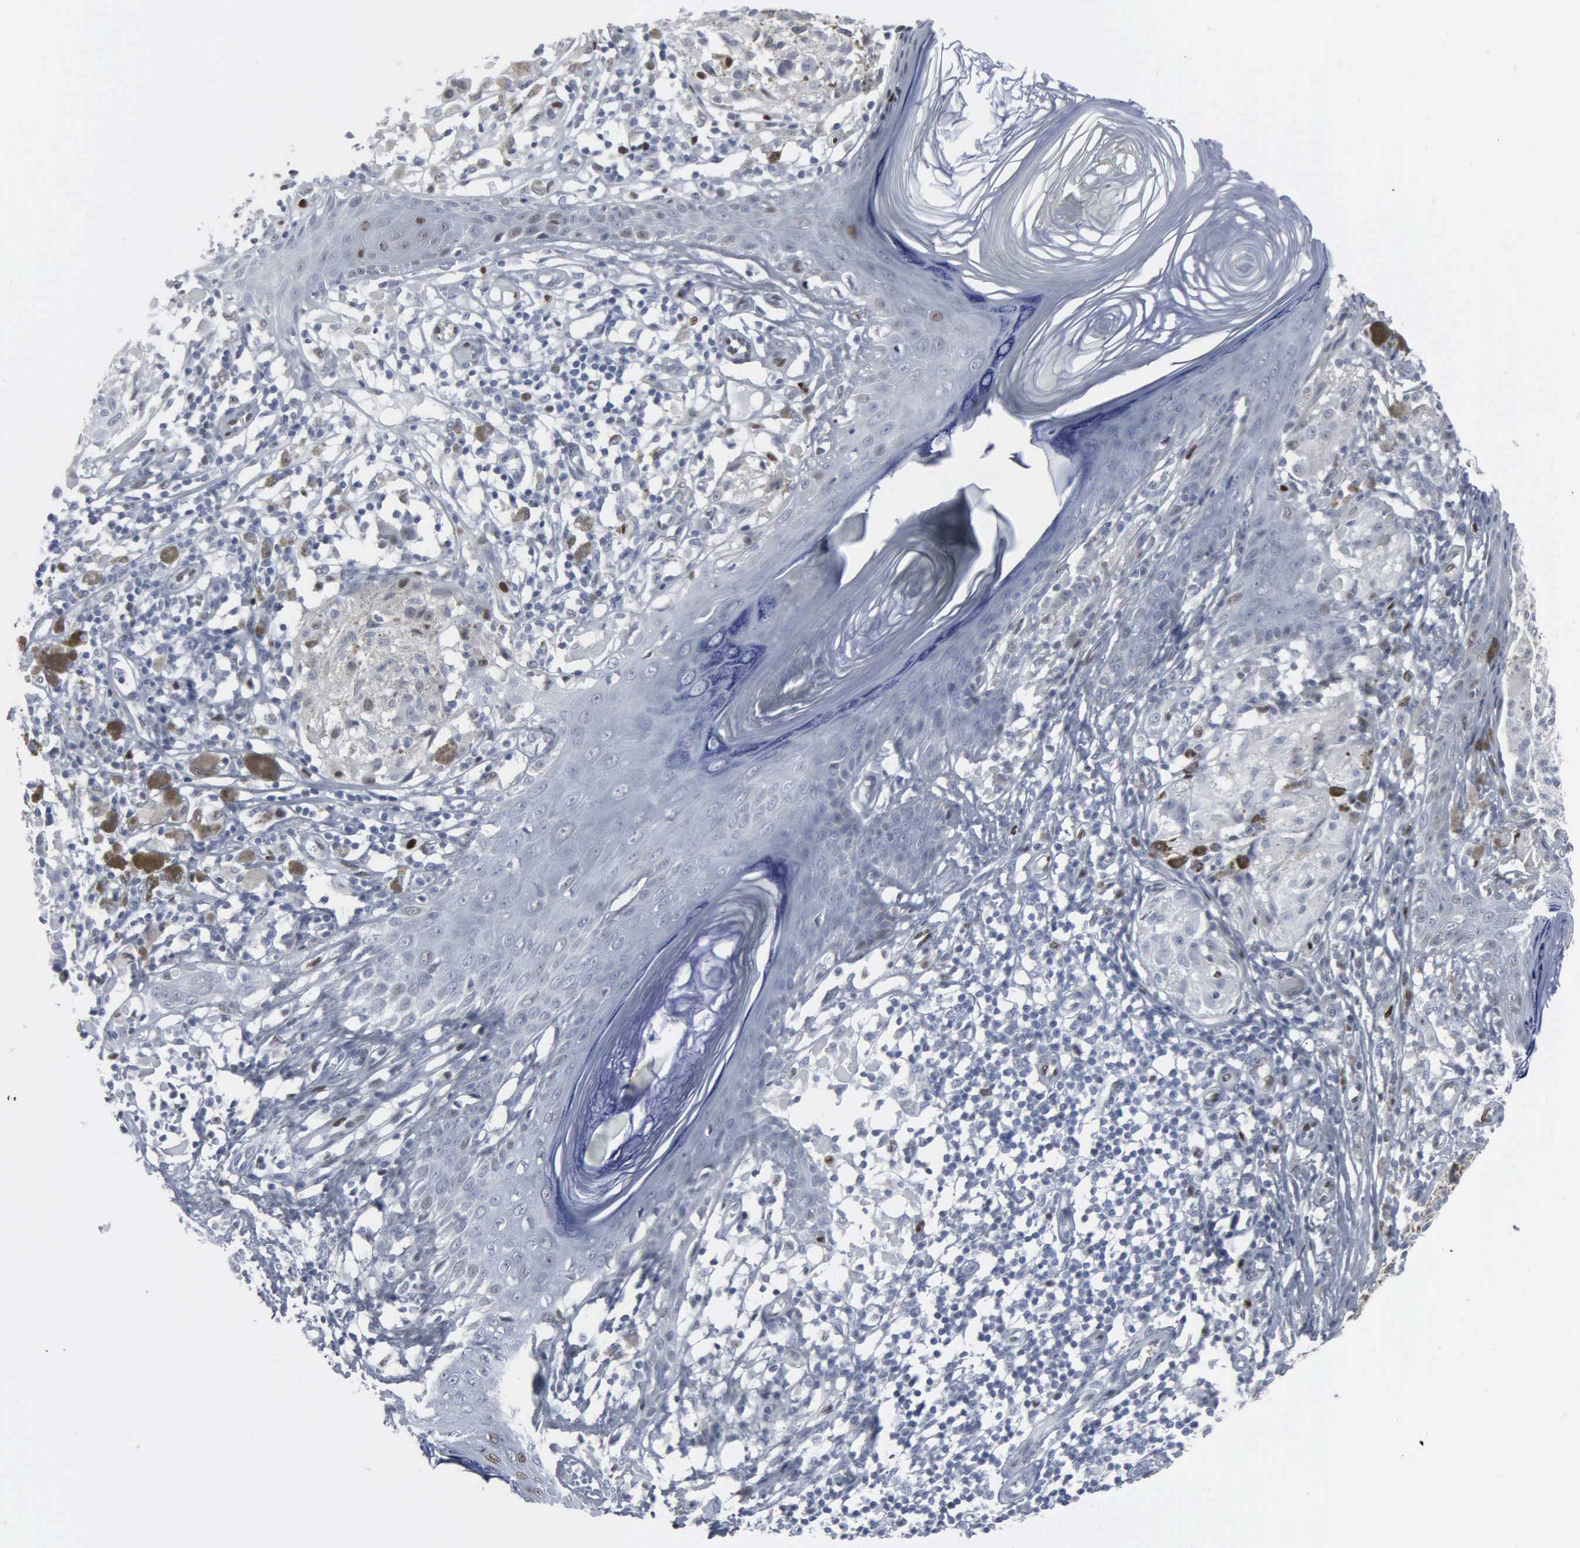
{"staining": {"intensity": "moderate", "quantity": "<25%", "location": "nuclear"}, "tissue": "melanoma", "cell_type": "Tumor cells", "image_type": "cancer", "snomed": [{"axis": "morphology", "description": "Malignant melanoma, NOS"}, {"axis": "topography", "description": "Skin"}], "caption": "Immunohistochemical staining of human melanoma demonstrates low levels of moderate nuclear positivity in about <25% of tumor cells.", "gene": "CCND3", "patient": {"sex": "male", "age": 36}}